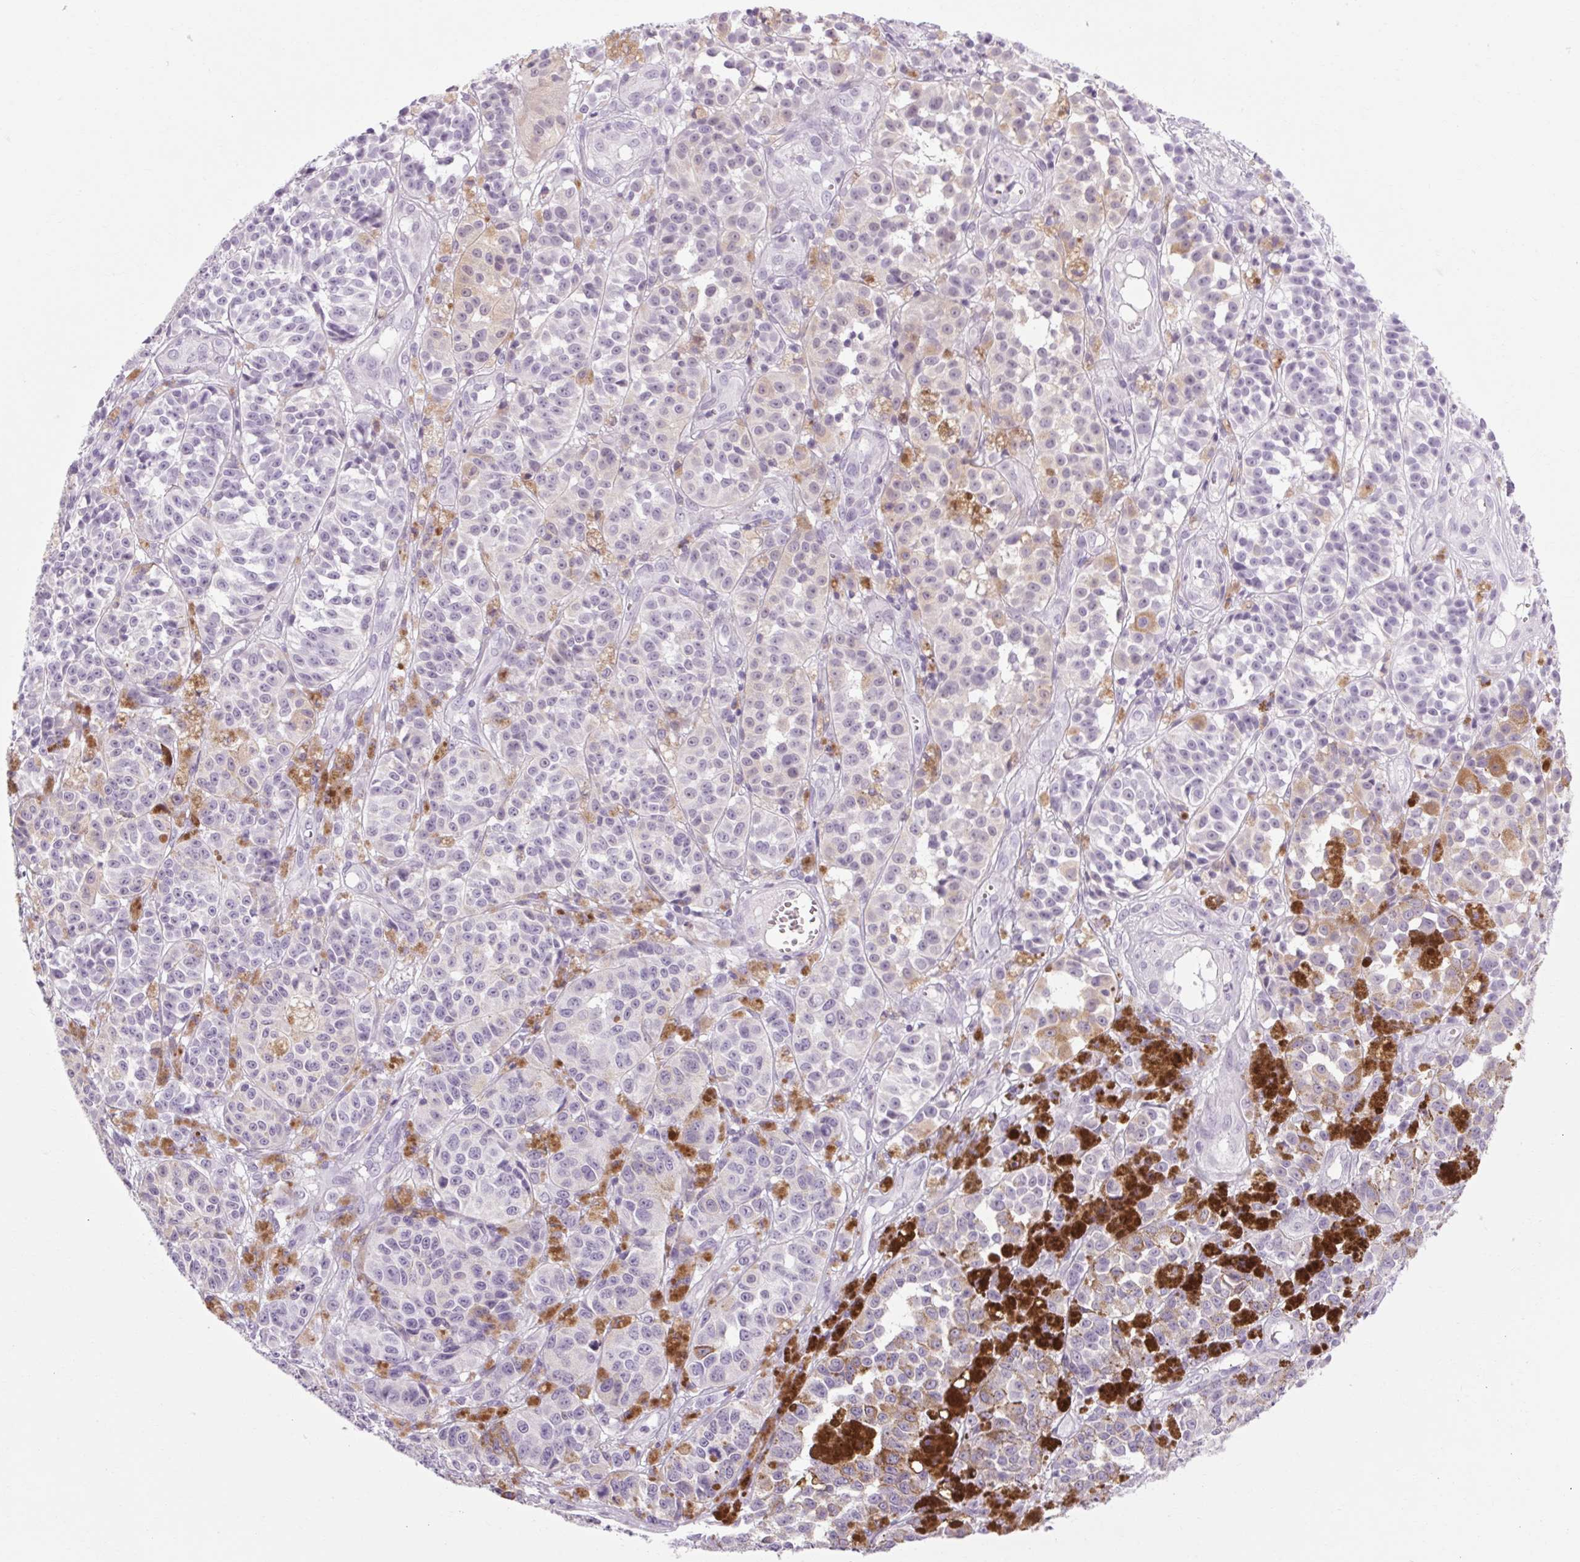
{"staining": {"intensity": "negative", "quantity": "none", "location": "none"}, "tissue": "melanoma", "cell_type": "Tumor cells", "image_type": "cancer", "snomed": [{"axis": "morphology", "description": "Malignant melanoma, NOS"}, {"axis": "topography", "description": "Skin"}], "caption": "This is an immunohistochemistry (IHC) histopathology image of human melanoma. There is no expression in tumor cells.", "gene": "POMC", "patient": {"sex": "female", "age": 58}}